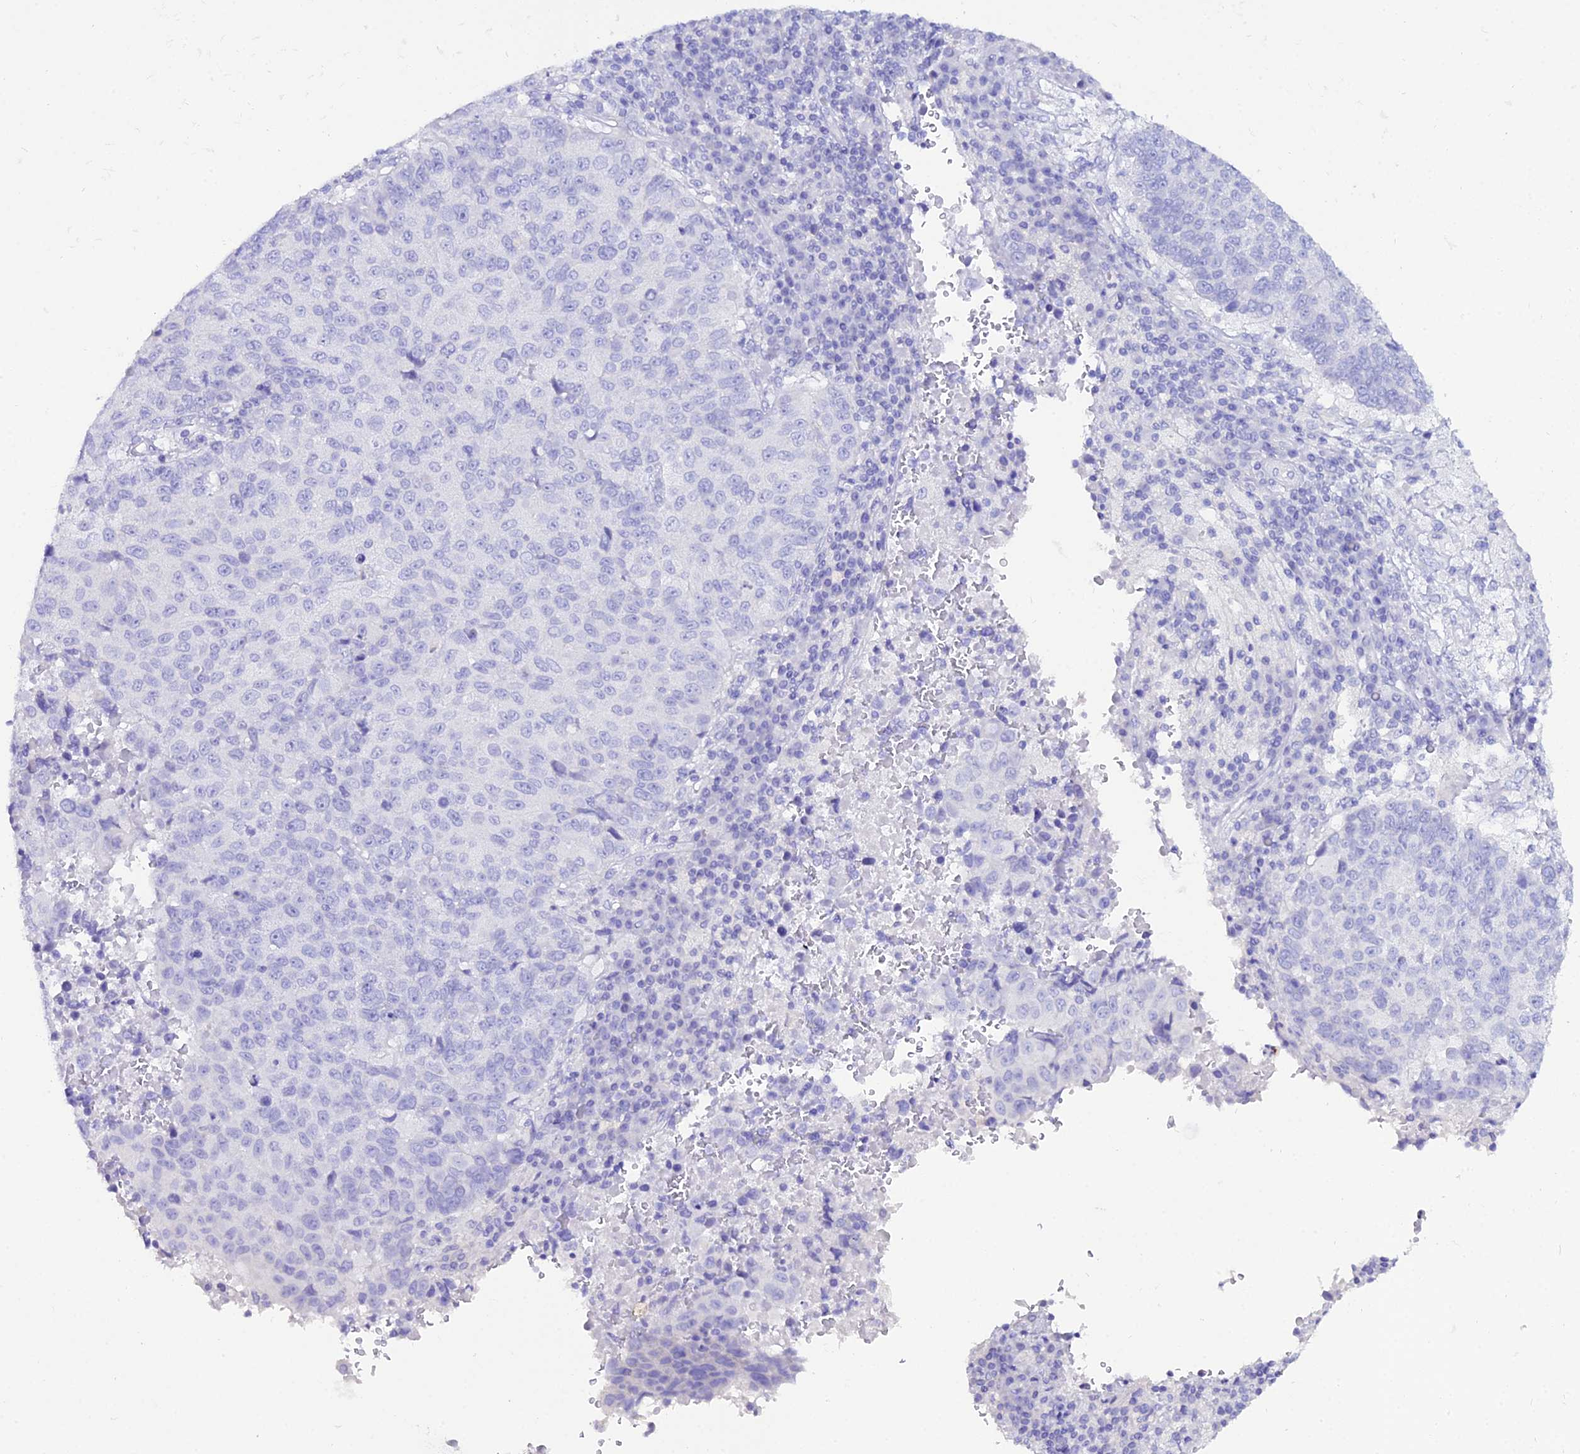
{"staining": {"intensity": "negative", "quantity": "none", "location": "none"}, "tissue": "lung cancer", "cell_type": "Tumor cells", "image_type": "cancer", "snomed": [{"axis": "morphology", "description": "Squamous cell carcinoma, NOS"}, {"axis": "topography", "description": "Lung"}], "caption": "This is an immunohistochemistry (IHC) image of human lung cancer (squamous cell carcinoma). There is no staining in tumor cells.", "gene": "OR4D5", "patient": {"sex": "male", "age": 73}}